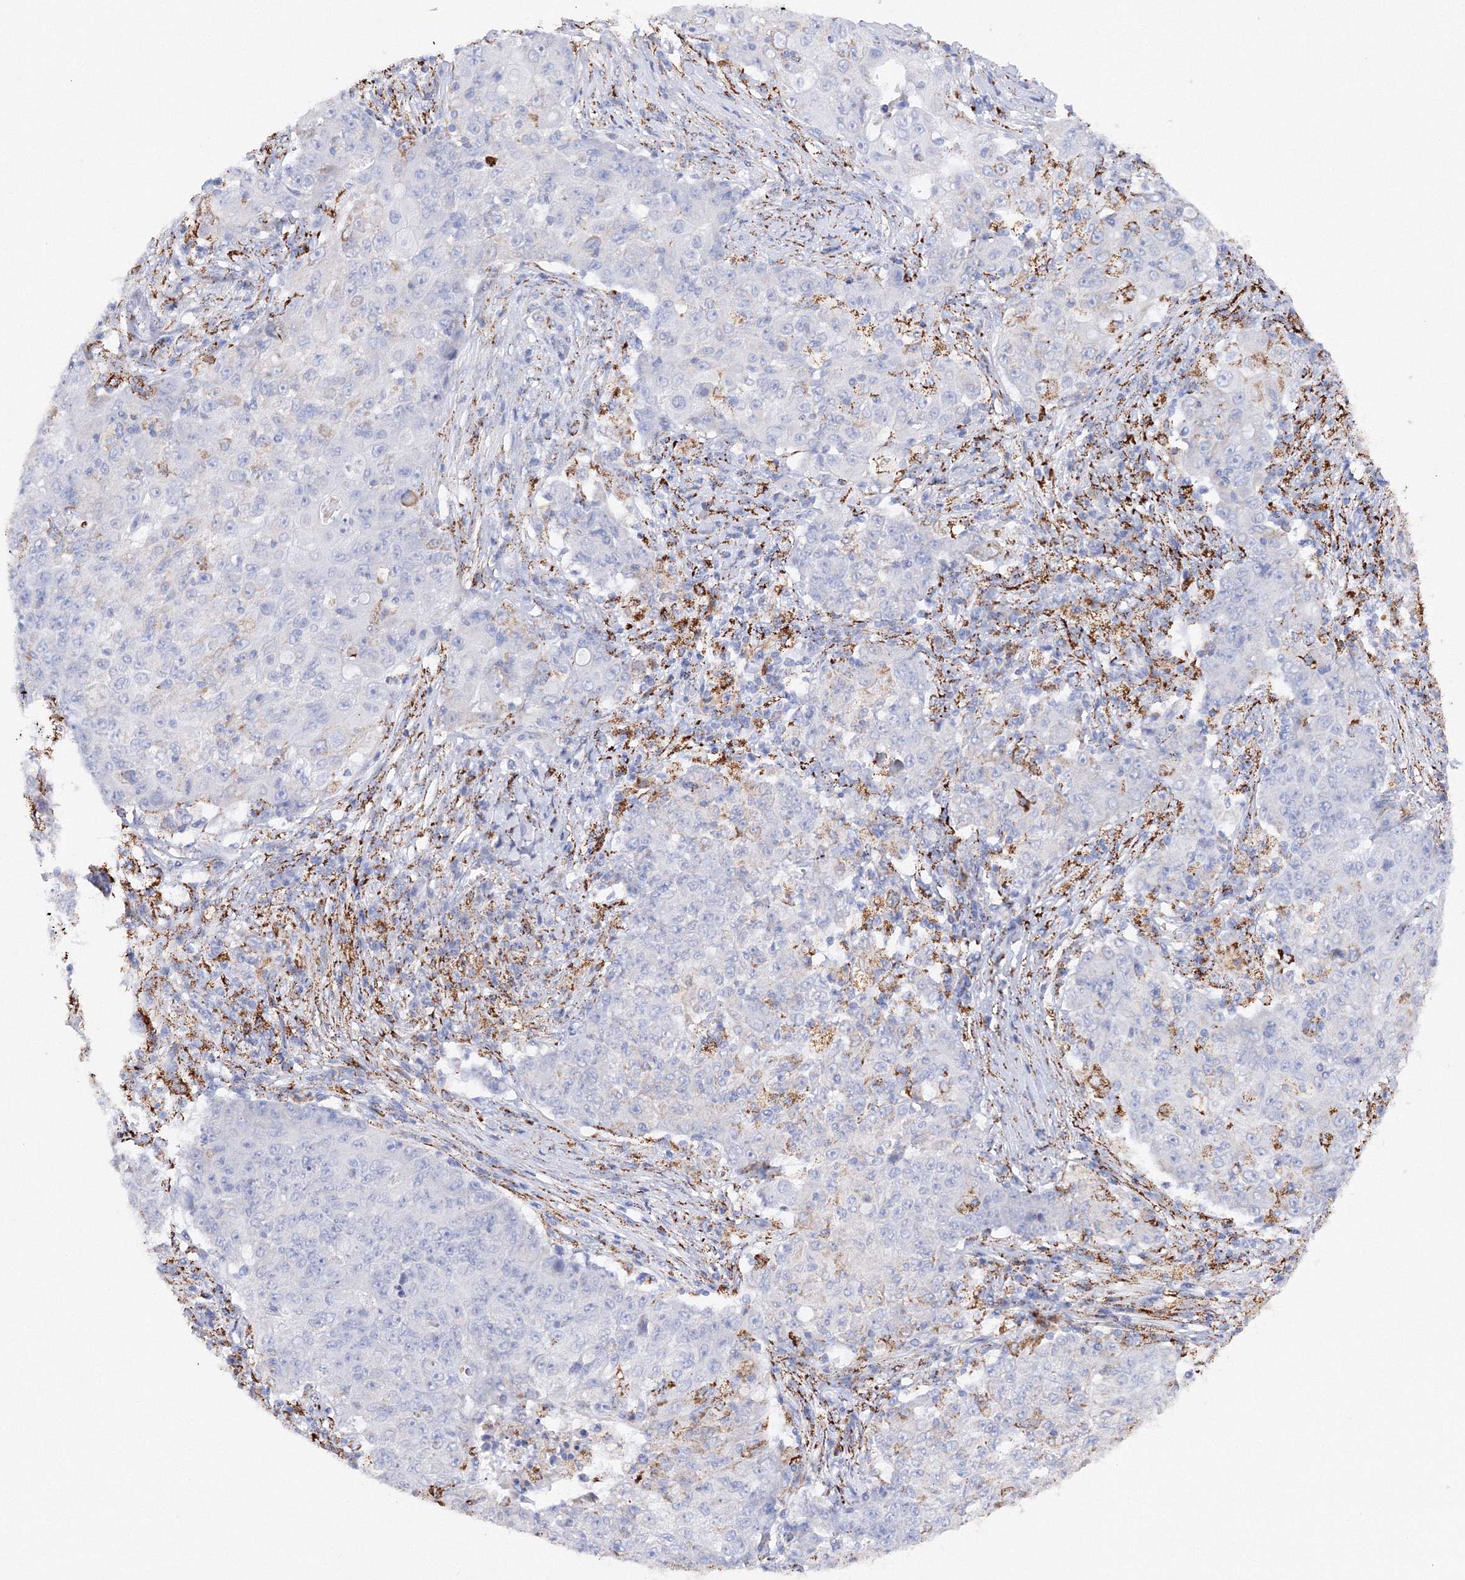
{"staining": {"intensity": "negative", "quantity": "none", "location": "none"}, "tissue": "ovarian cancer", "cell_type": "Tumor cells", "image_type": "cancer", "snomed": [{"axis": "morphology", "description": "Carcinoma, endometroid"}, {"axis": "topography", "description": "Ovary"}], "caption": "Tumor cells show no significant staining in ovarian cancer (endometroid carcinoma).", "gene": "MERTK", "patient": {"sex": "female", "age": 42}}